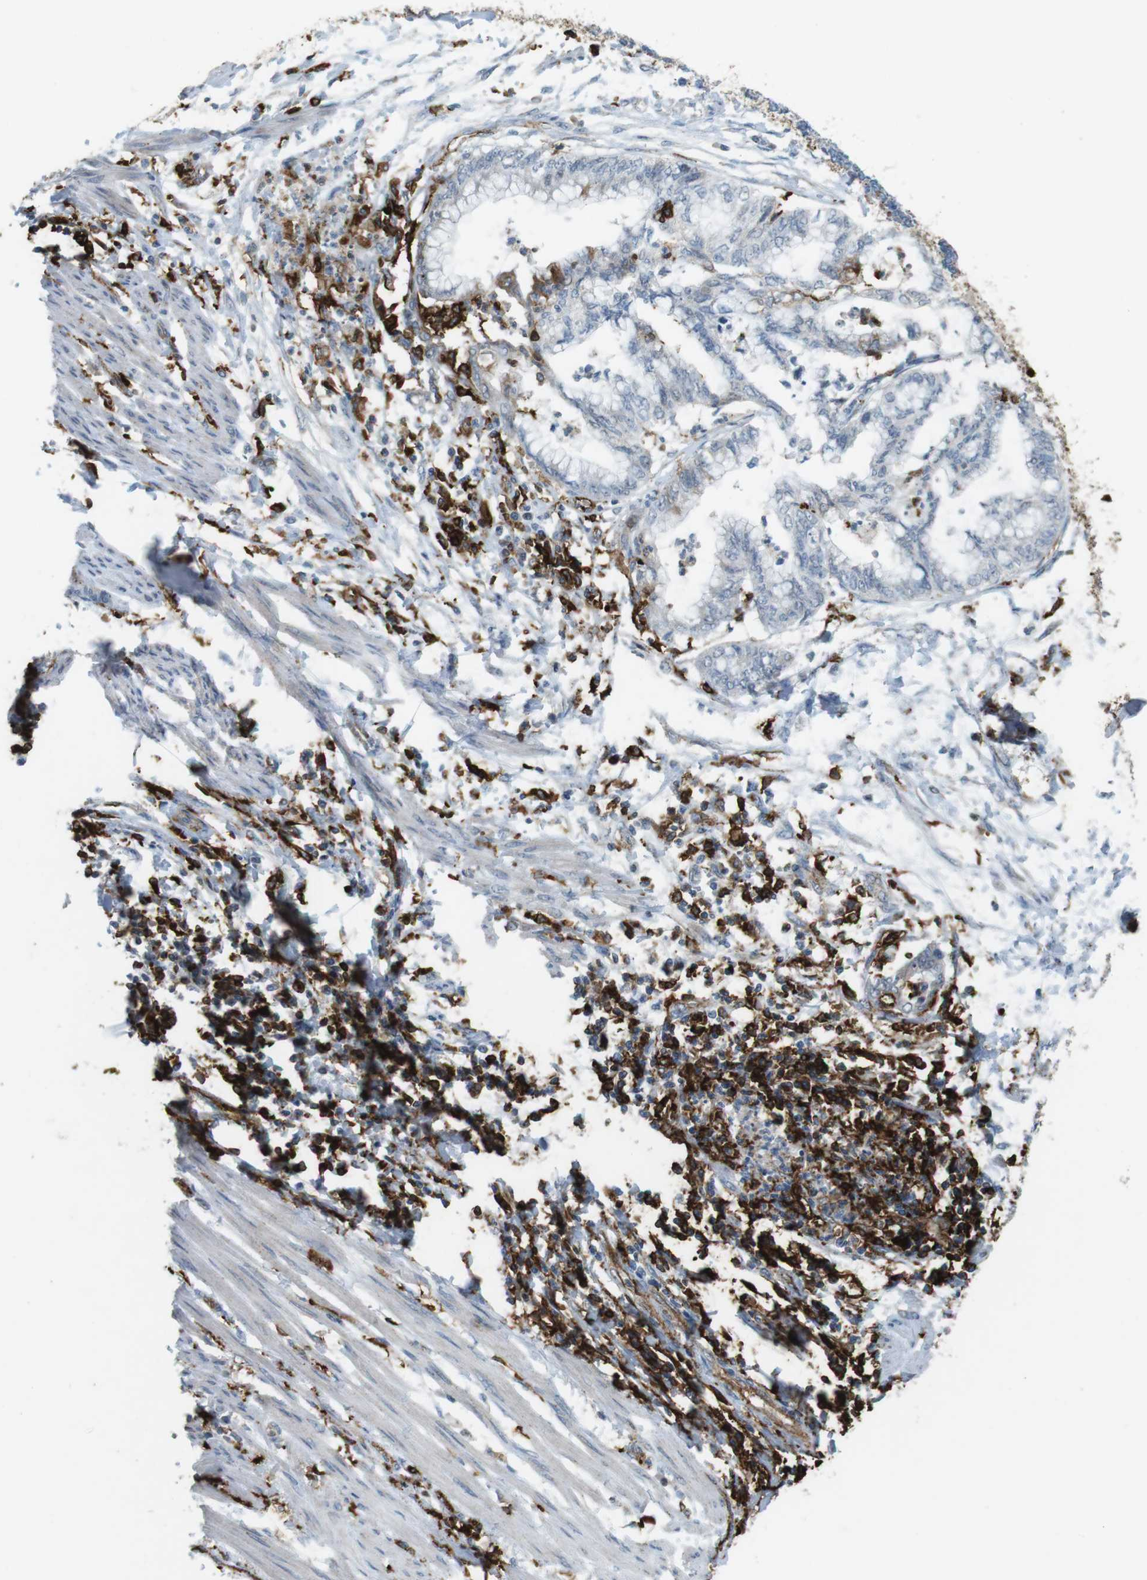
{"staining": {"intensity": "negative", "quantity": "none", "location": "none"}, "tissue": "endometrial cancer", "cell_type": "Tumor cells", "image_type": "cancer", "snomed": [{"axis": "morphology", "description": "Necrosis, NOS"}, {"axis": "morphology", "description": "Adenocarcinoma, NOS"}, {"axis": "topography", "description": "Endometrium"}], "caption": "DAB immunohistochemical staining of endometrial cancer (adenocarcinoma) displays no significant expression in tumor cells.", "gene": "HLA-DRA", "patient": {"sex": "female", "age": 79}}